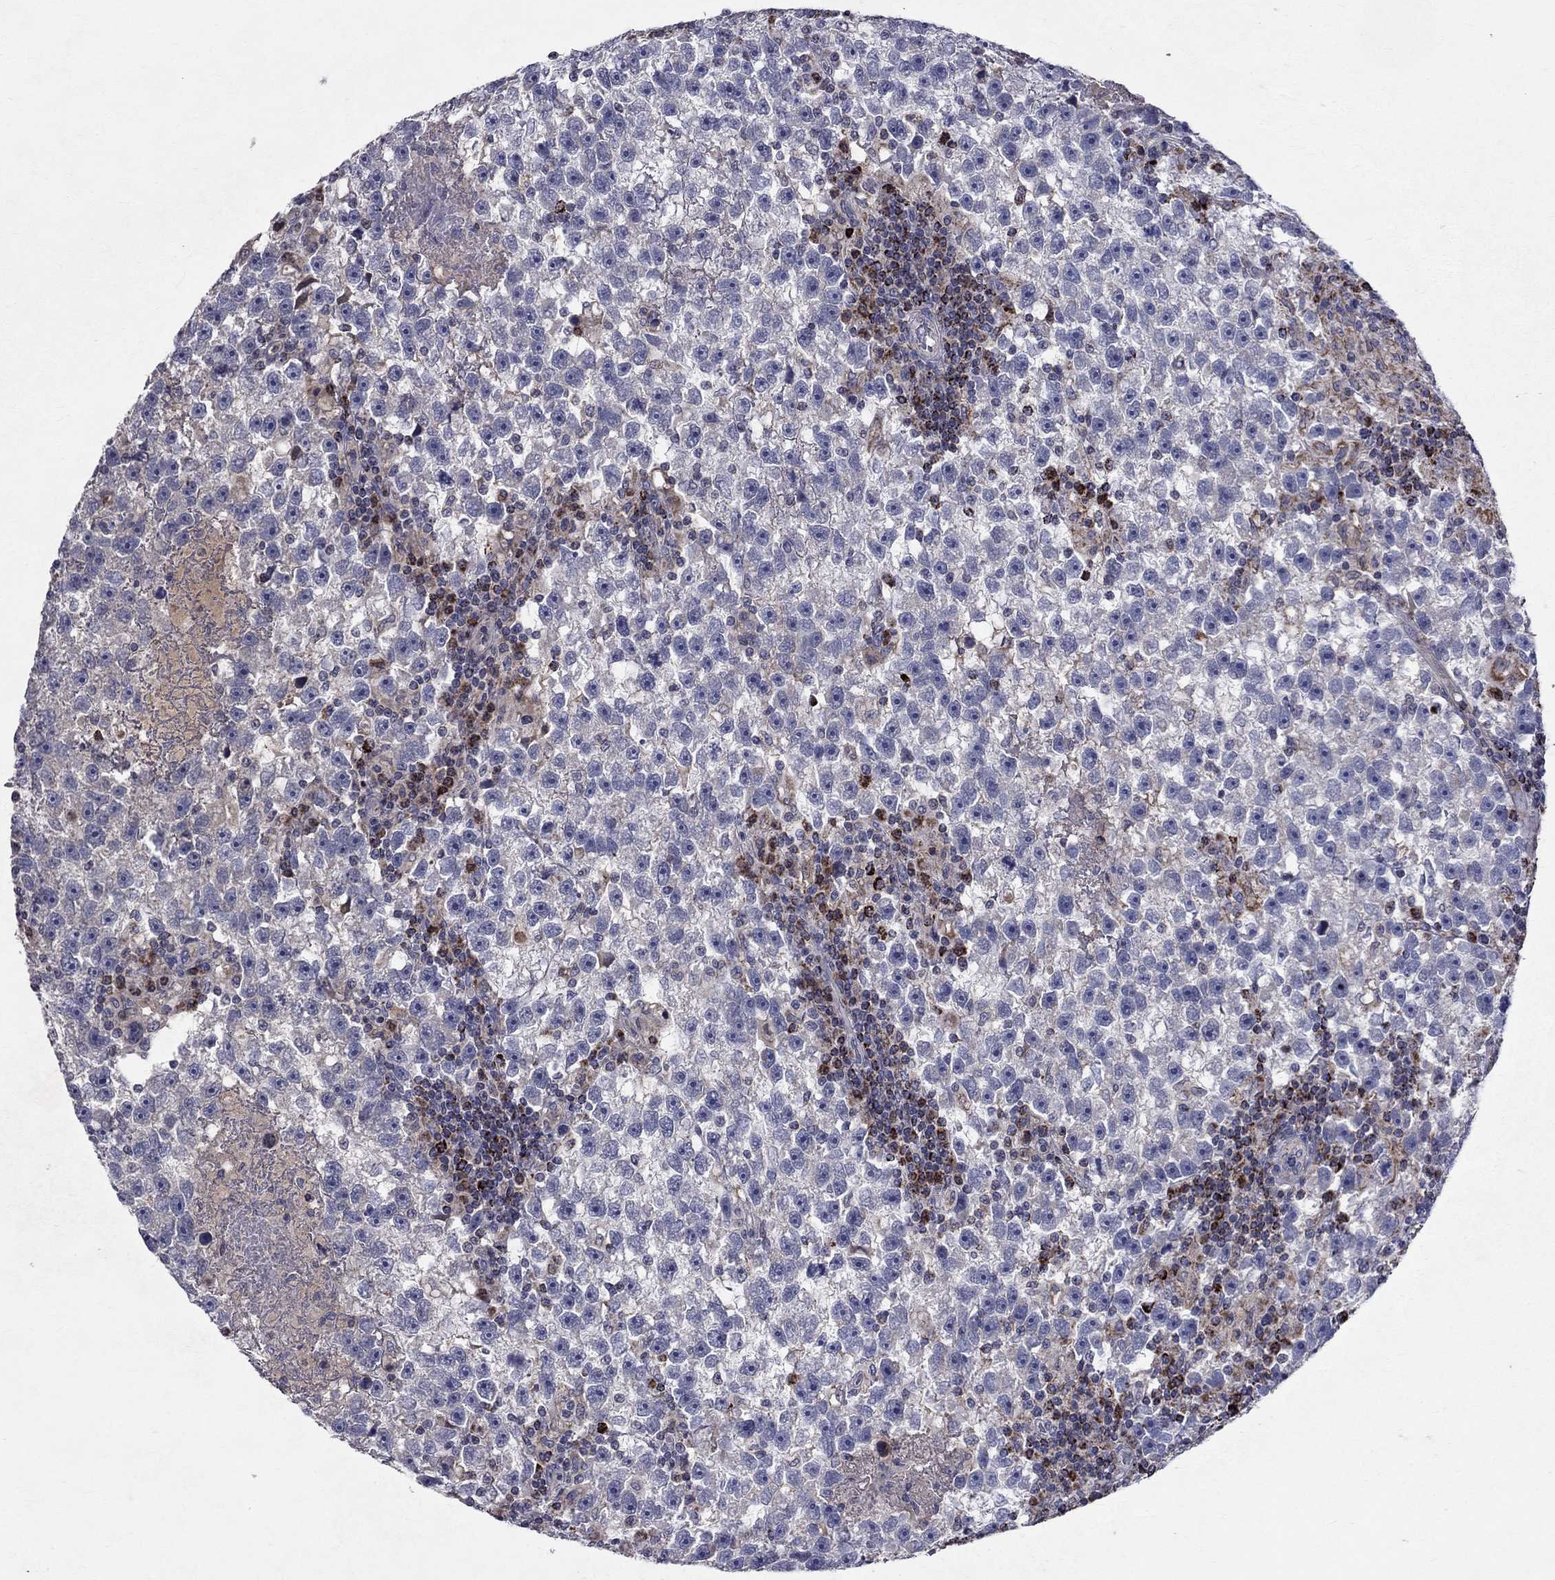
{"staining": {"intensity": "weak", "quantity": "<25%", "location": "cytoplasmic/membranous"}, "tissue": "testis cancer", "cell_type": "Tumor cells", "image_type": "cancer", "snomed": [{"axis": "morphology", "description": "Seminoma, NOS"}, {"axis": "topography", "description": "Testis"}], "caption": "This photomicrograph is of testis cancer (seminoma) stained with IHC to label a protein in brown with the nuclei are counter-stained blue. There is no staining in tumor cells. (DAB IHC, high magnification).", "gene": "SLC4A10", "patient": {"sex": "male", "age": 47}}